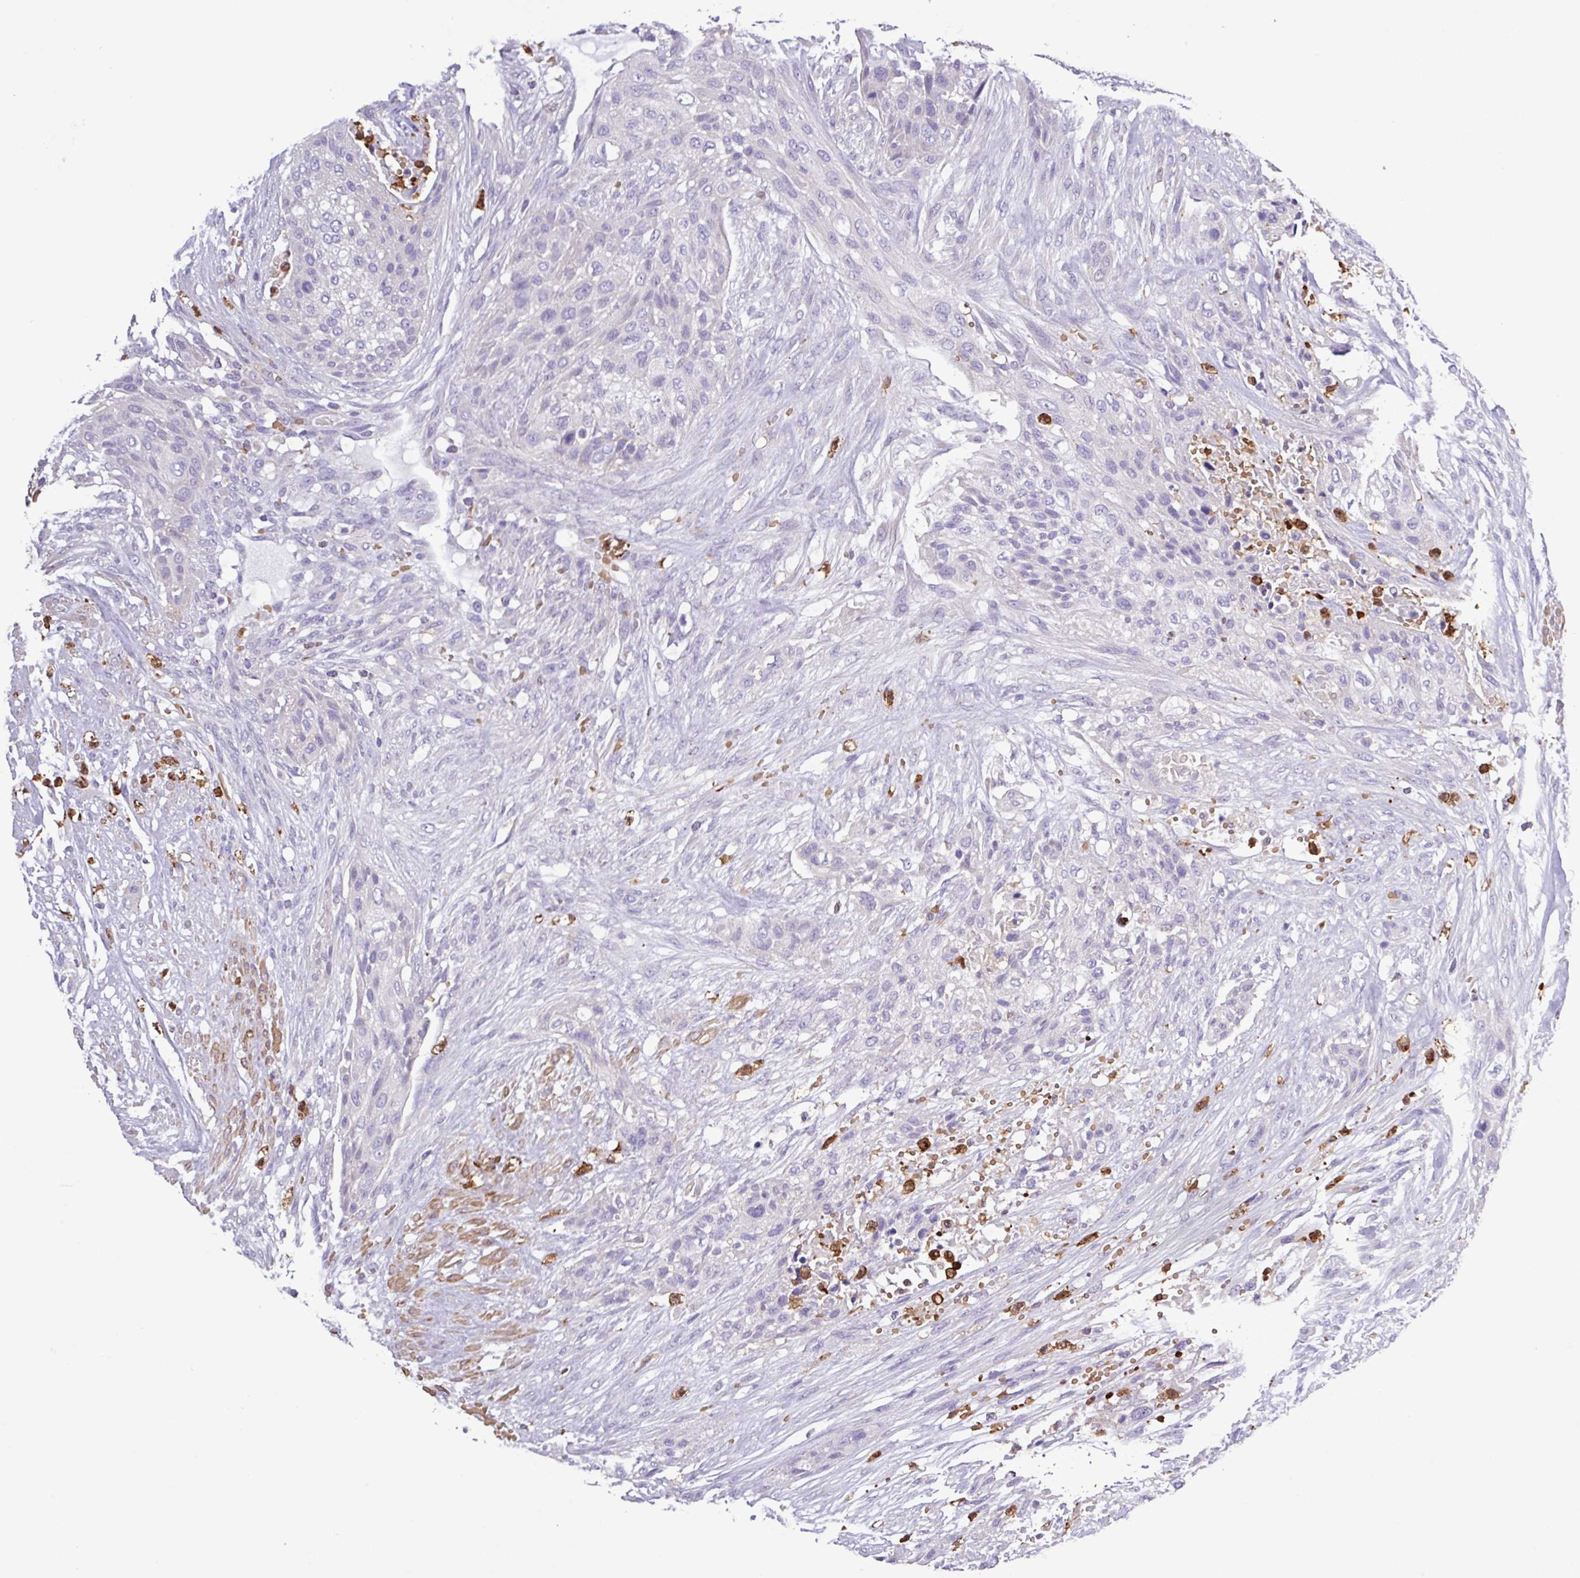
{"staining": {"intensity": "negative", "quantity": "none", "location": "none"}, "tissue": "urothelial cancer", "cell_type": "Tumor cells", "image_type": "cancer", "snomed": [{"axis": "morphology", "description": "Urothelial carcinoma, High grade"}, {"axis": "topography", "description": "Urinary bladder"}], "caption": "DAB (3,3'-diaminobenzidine) immunohistochemical staining of human urothelial carcinoma (high-grade) demonstrates no significant expression in tumor cells.", "gene": "MGAT4B", "patient": {"sex": "male", "age": 35}}